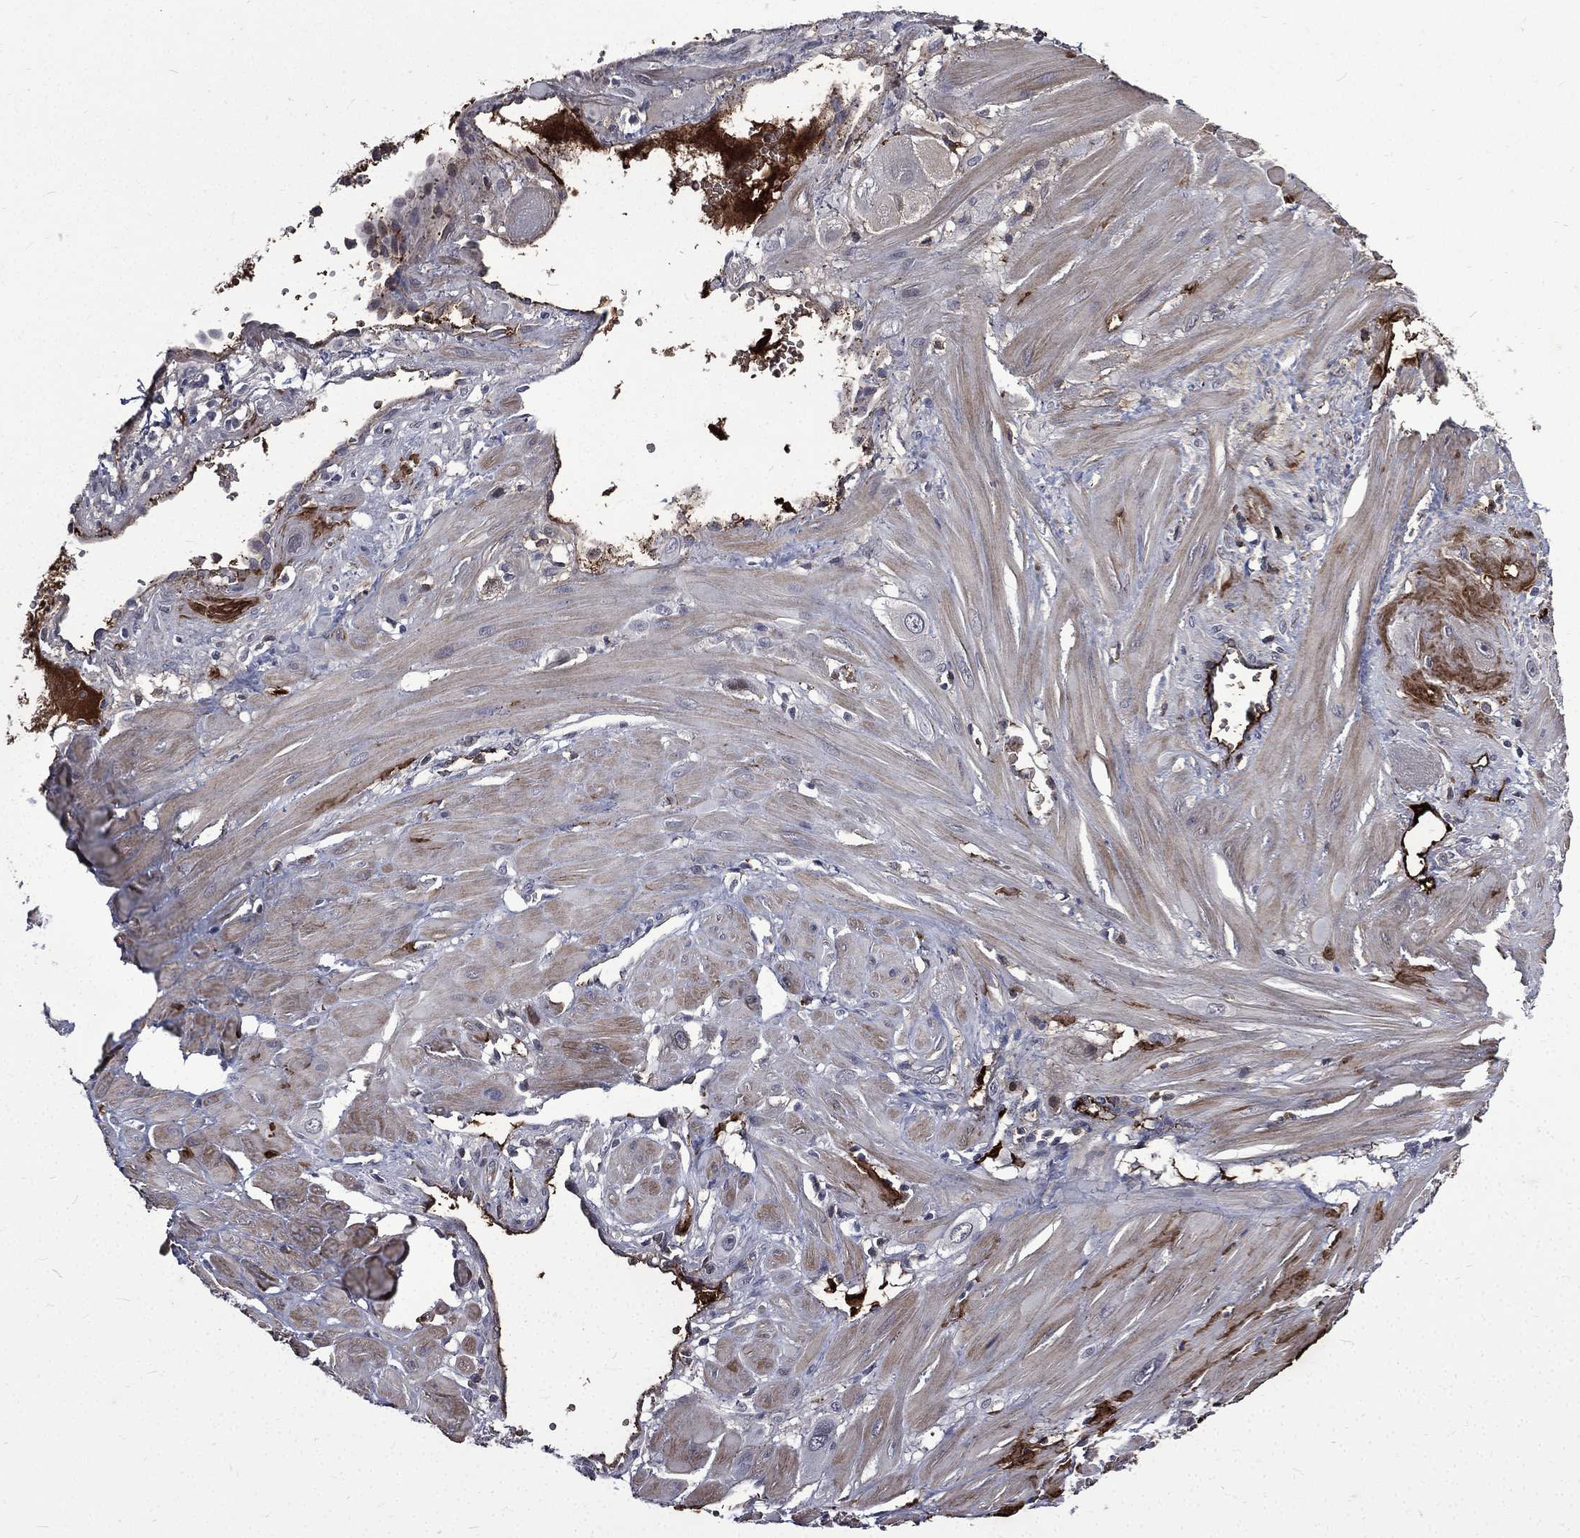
{"staining": {"intensity": "negative", "quantity": "none", "location": "none"}, "tissue": "cervical cancer", "cell_type": "Tumor cells", "image_type": "cancer", "snomed": [{"axis": "morphology", "description": "Squamous cell carcinoma, NOS"}, {"axis": "topography", "description": "Cervix"}], "caption": "This is a image of immunohistochemistry (IHC) staining of cervical cancer, which shows no expression in tumor cells.", "gene": "FGG", "patient": {"sex": "female", "age": 34}}